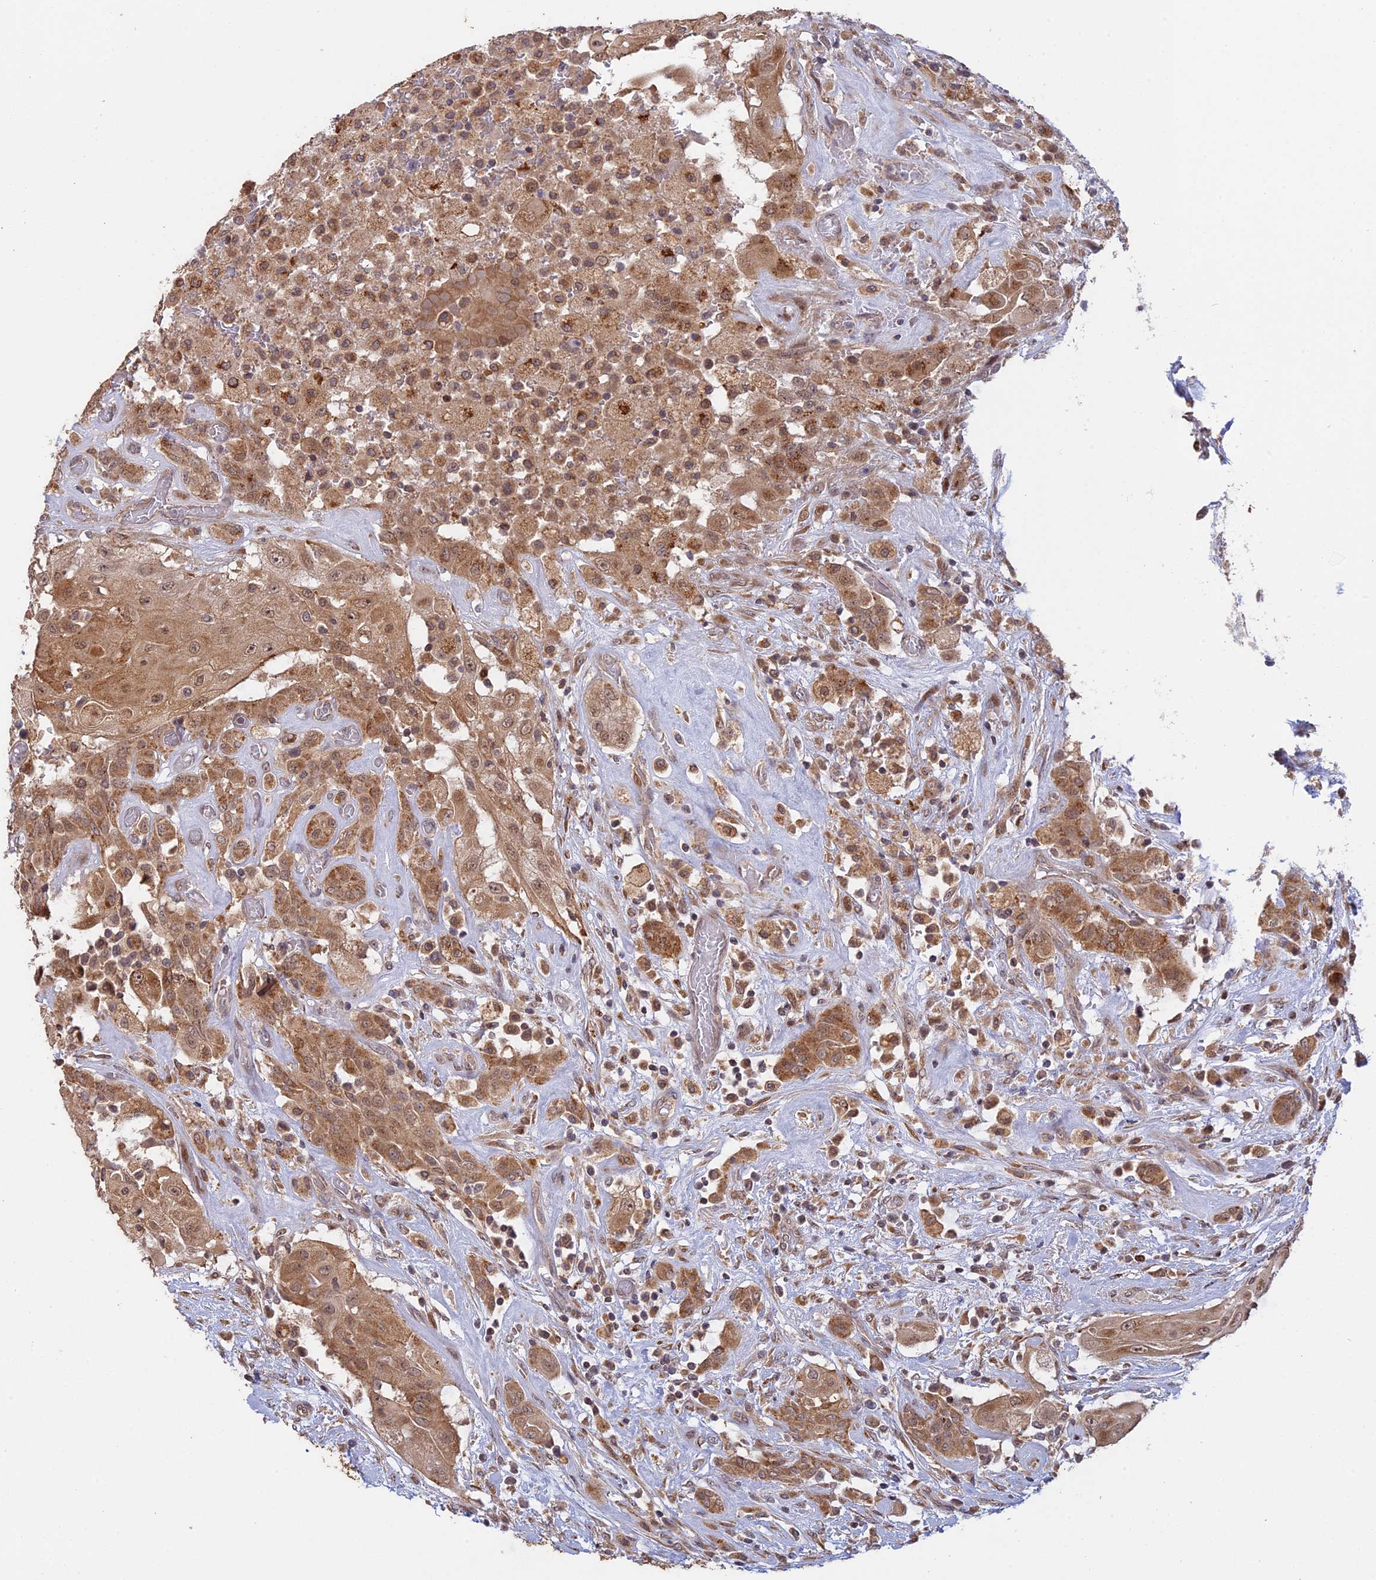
{"staining": {"intensity": "moderate", "quantity": ">75%", "location": "cytoplasmic/membranous,nuclear"}, "tissue": "thyroid cancer", "cell_type": "Tumor cells", "image_type": "cancer", "snomed": [{"axis": "morphology", "description": "Papillary adenocarcinoma, NOS"}, {"axis": "topography", "description": "Thyroid gland"}], "caption": "This is an image of immunohistochemistry (IHC) staining of thyroid cancer (papillary adenocarcinoma), which shows moderate positivity in the cytoplasmic/membranous and nuclear of tumor cells.", "gene": "GSKIP", "patient": {"sex": "female", "age": 59}}